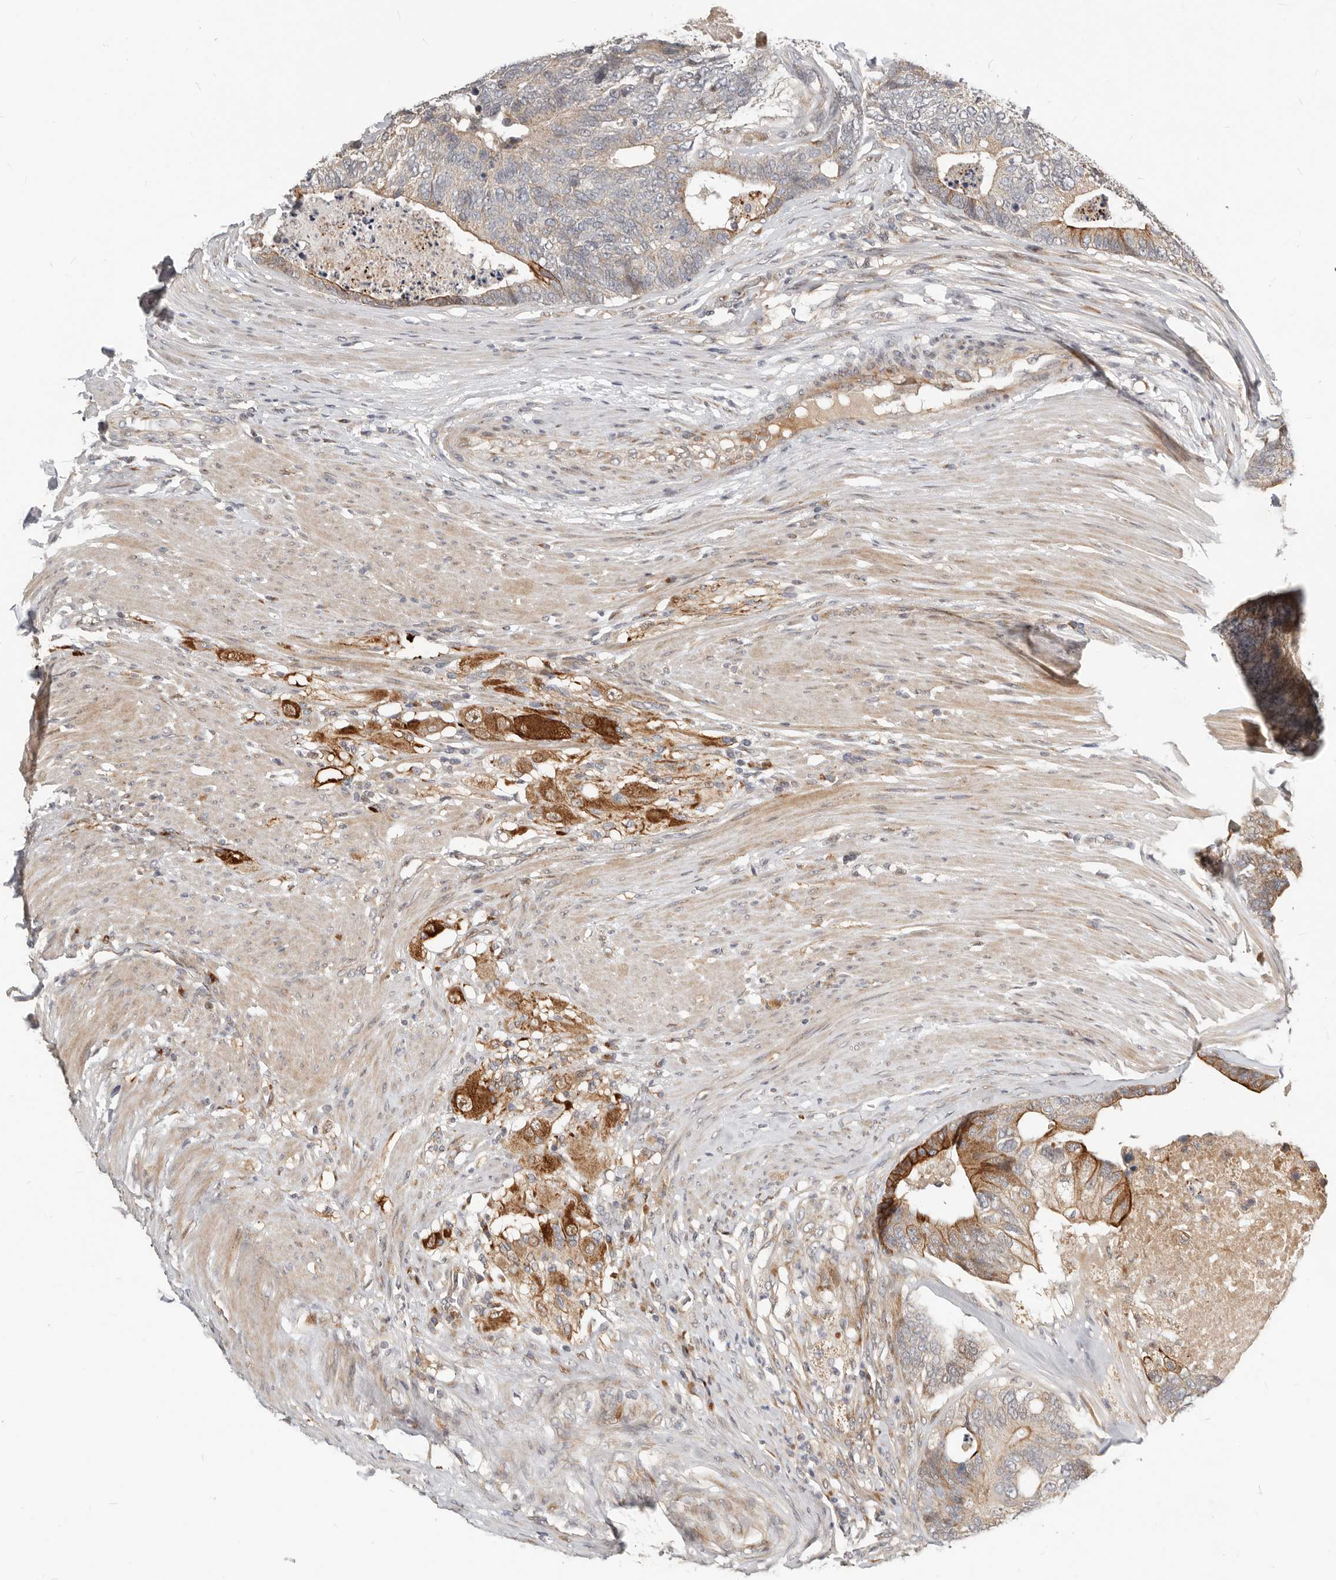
{"staining": {"intensity": "moderate", "quantity": "<25%", "location": "cytoplasmic/membranous"}, "tissue": "colorectal cancer", "cell_type": "Tumor cells", "image_type": "cancer", "snomed": [{"axis": "morphology", "description": "Adenocarcinoma, NOS"}, {"axis": "topography", "description": "Colon"}], "caption": "IHC micrograph of neoplastic tissue: colorectal adenocarcinoma stained using immunohistochemistry (IHC) reveals low levels of moderate protein expression localized specifically in the cytoplasmic/membranous of tumor cells, appearing as a cytoplasmic/membranous brown color.", "gene": "NPY4R", "patient": {"sex": "female", "age": 67}}